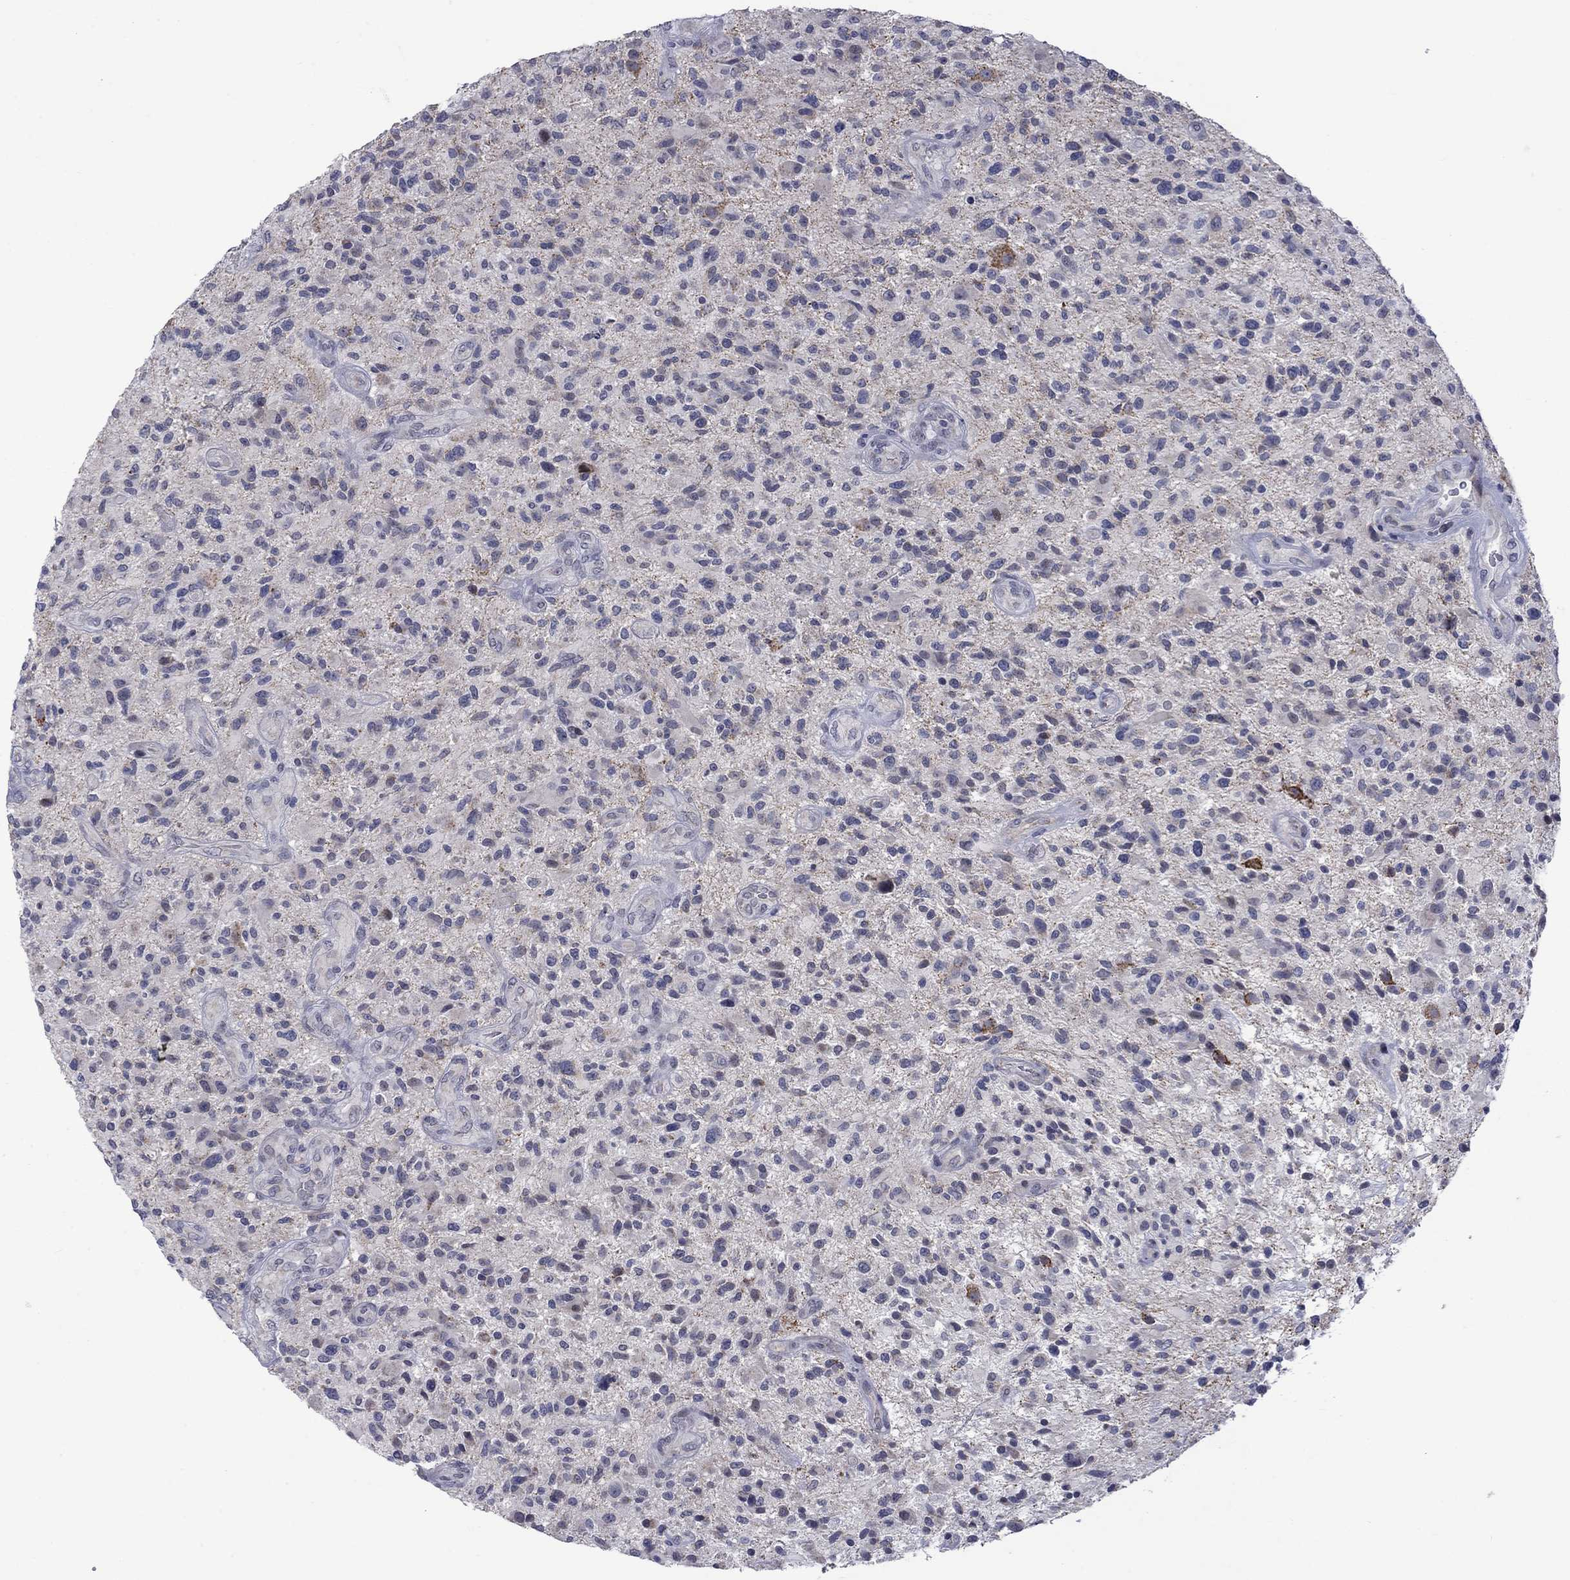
{"staining": {"intensity": "negative", "quantity": "none", "location": "none"}, "tissue": "glioma", "cell_type": "Tumor cells", "image_type": "cancer", "snomed": [{"axis": "morphology", "description": "Glioma, malignant, High grade"}, {"axis": "topography", "description": "Brain"}], "caption": "Tumor cells show no significant protein positivity in malignant high-grade glioma. (Stains: DAB (3,3'-diaminobenzidine) immunohistochemistry with hematoxylin counter stain, Microscopy: brightfield microscopy at high magnification).", "gene": "KCNJ16", "patient": {"sex": "male", "age": 47}}